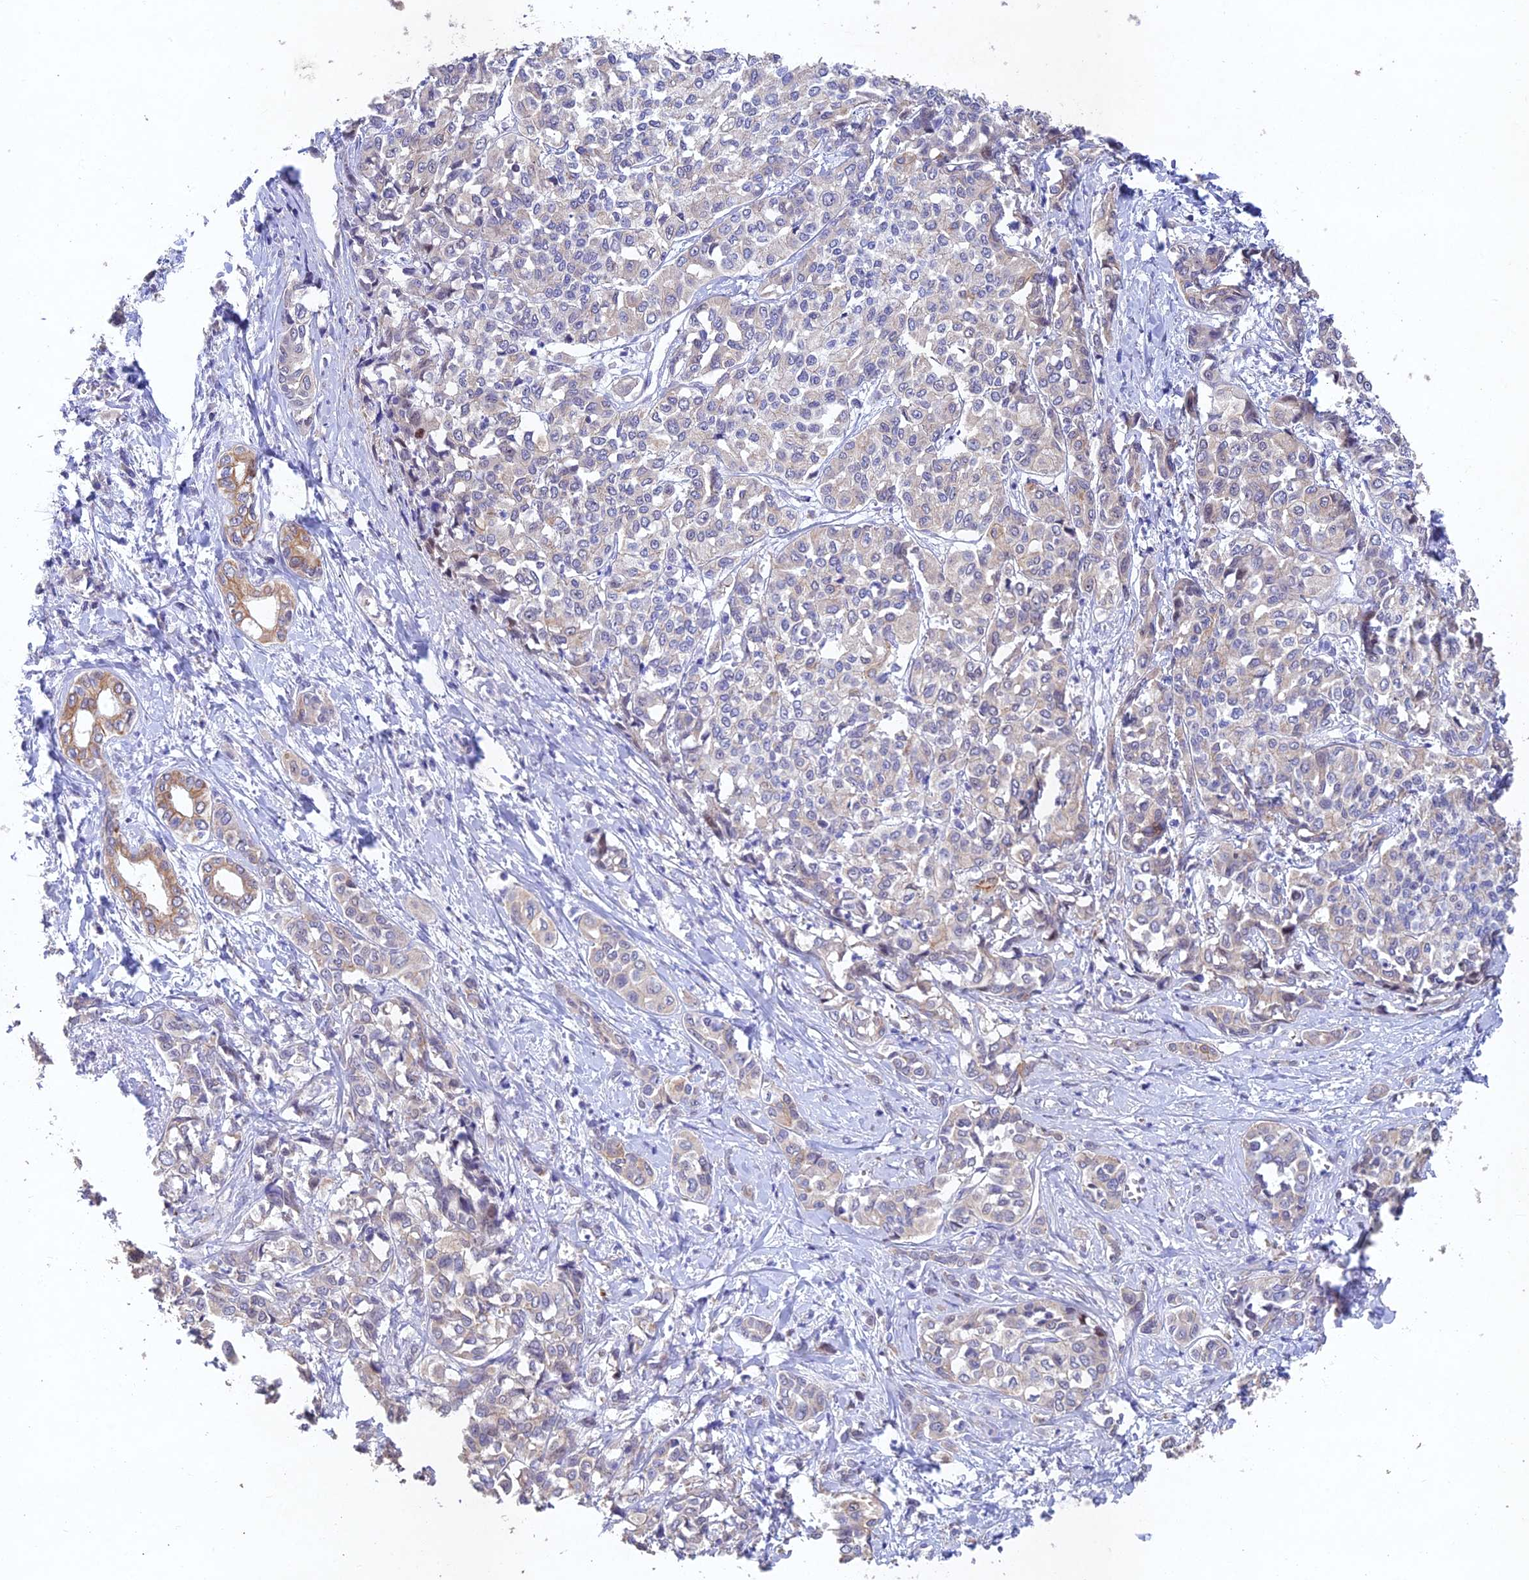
{"staining": {"intensity": "negative", "quantity": "none", "location": "none"}, "tissue": "liver cancer", "cell_type": "Tumor cells", "image_type": "cancer", "snomed": [{"axis": "morphology", "description": "Cholangiocarcinoma"}, {"axis": "topography", "description": "Liver"}], "caption": "Immunohistochemical staining of liver cancer (cholangiocarcinoma) demonstrates no significant staining in tumor cells. Brightfield microscopy of immunohistochemistry (IHC) stained with DAB (3,3'-diaminobenzidine) (brown) and hematoxylin (blue), captured at high magnification.", "gene": "NSMCE1", "patient": {"sex": "female", "age": 77}}